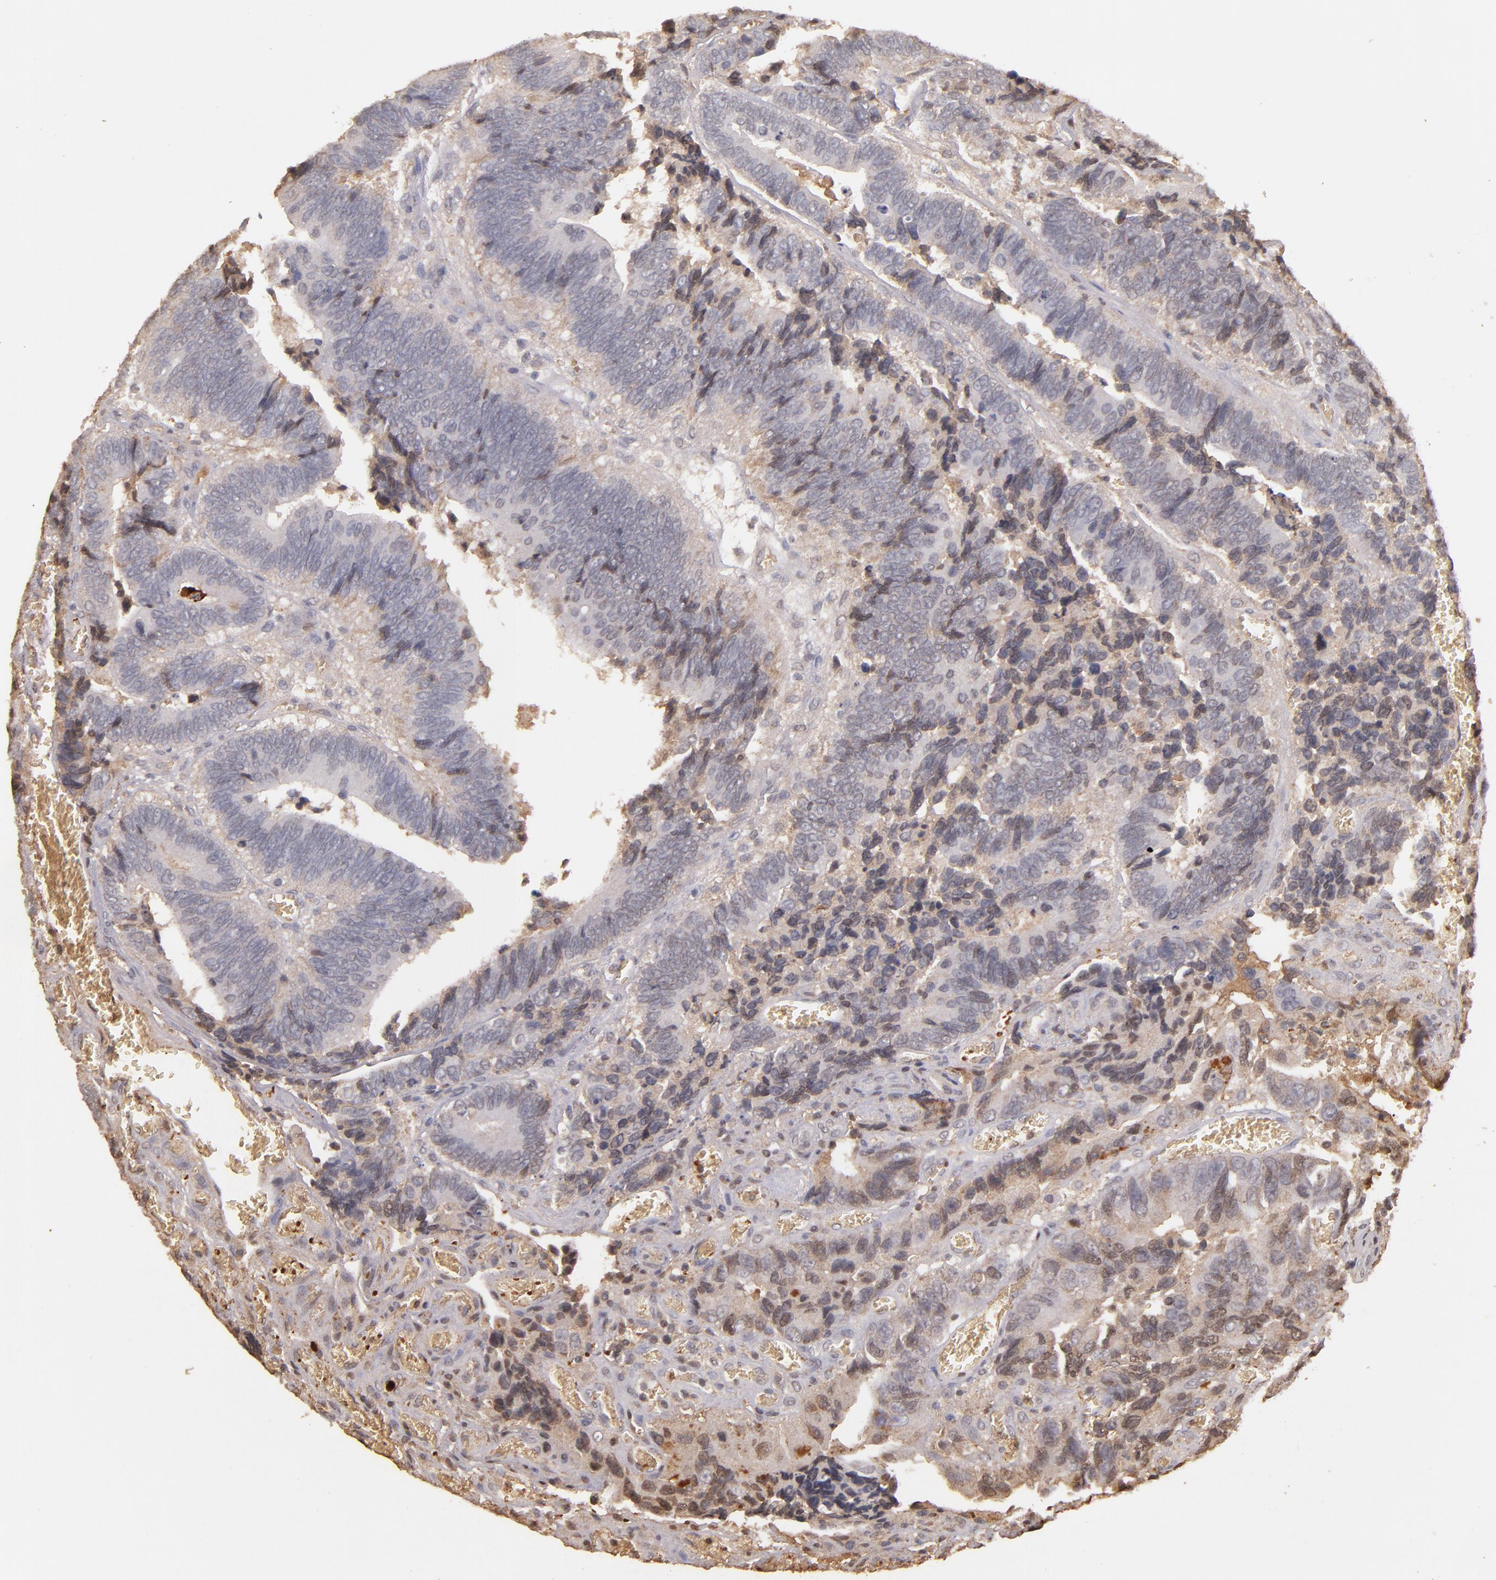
{"staining": {"intensity": "weak", "quantity": "25%-75%", "location": "cytoplasmic/membranous"}, "tissue": "colorectal cancer", "cell_type": "Tumor cells", "image_type": "cancer", "snomed": [{"axis": "morphology", "description": "Adenocarcinoma, NOS"}, {"axis": "topography", "description": "Colon"}], "caption": "Adenocarcinoma (colorectal) tissue demonstrates weak cytoplasmic/membranous positivity in approximately 25%-75% of tumor cells, visualized by immunohistochemistry. (brown staining indicates protein expression, while blue staining denotes nuclei).", "gene": "SERPINC1", "patient": {"sex": "male", "age": 72}}